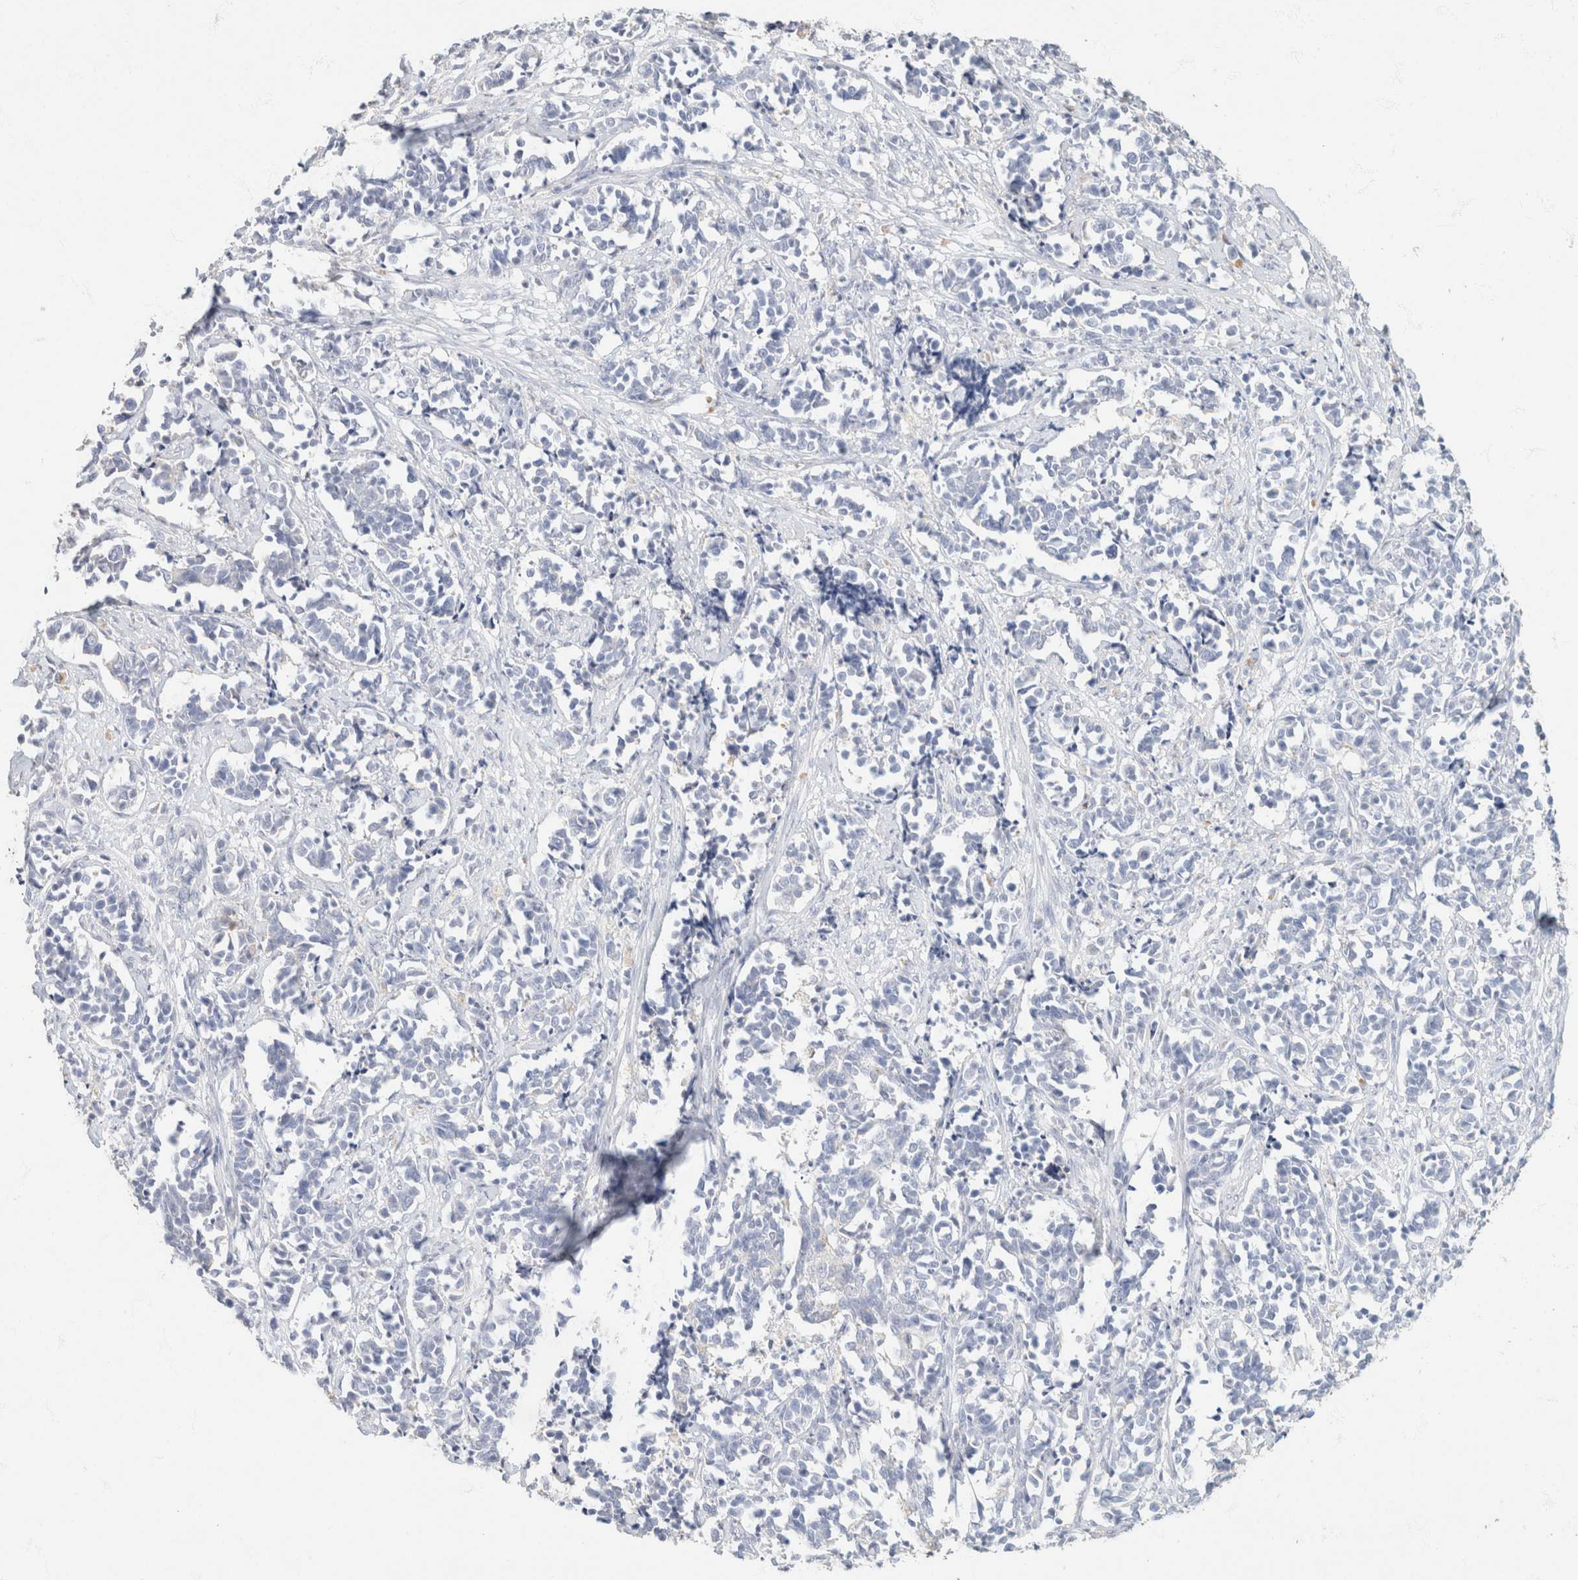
{"staining": {"intensity": "negative", "quantity": "none", "location": "none"}, "tissue": "cervical cancer", "cell_type": "Tumor cells", "image_type": "cancer", "snomed": [{"axis": "morphology", "description": "Normal tissue, NOS"}, {"axis": "morphology", "description": "Squamous cell carcinoma, NOS"}, {"axis": "topography", "description": "Cervix"}], "caption": "This is an immunohistochemistry photomicrograph of human cervical cancer (squamous cell carcinoma). There is no staining in tumor cells.", "gene": "CA12", "patient": {"sex": "female", "age": 35}}